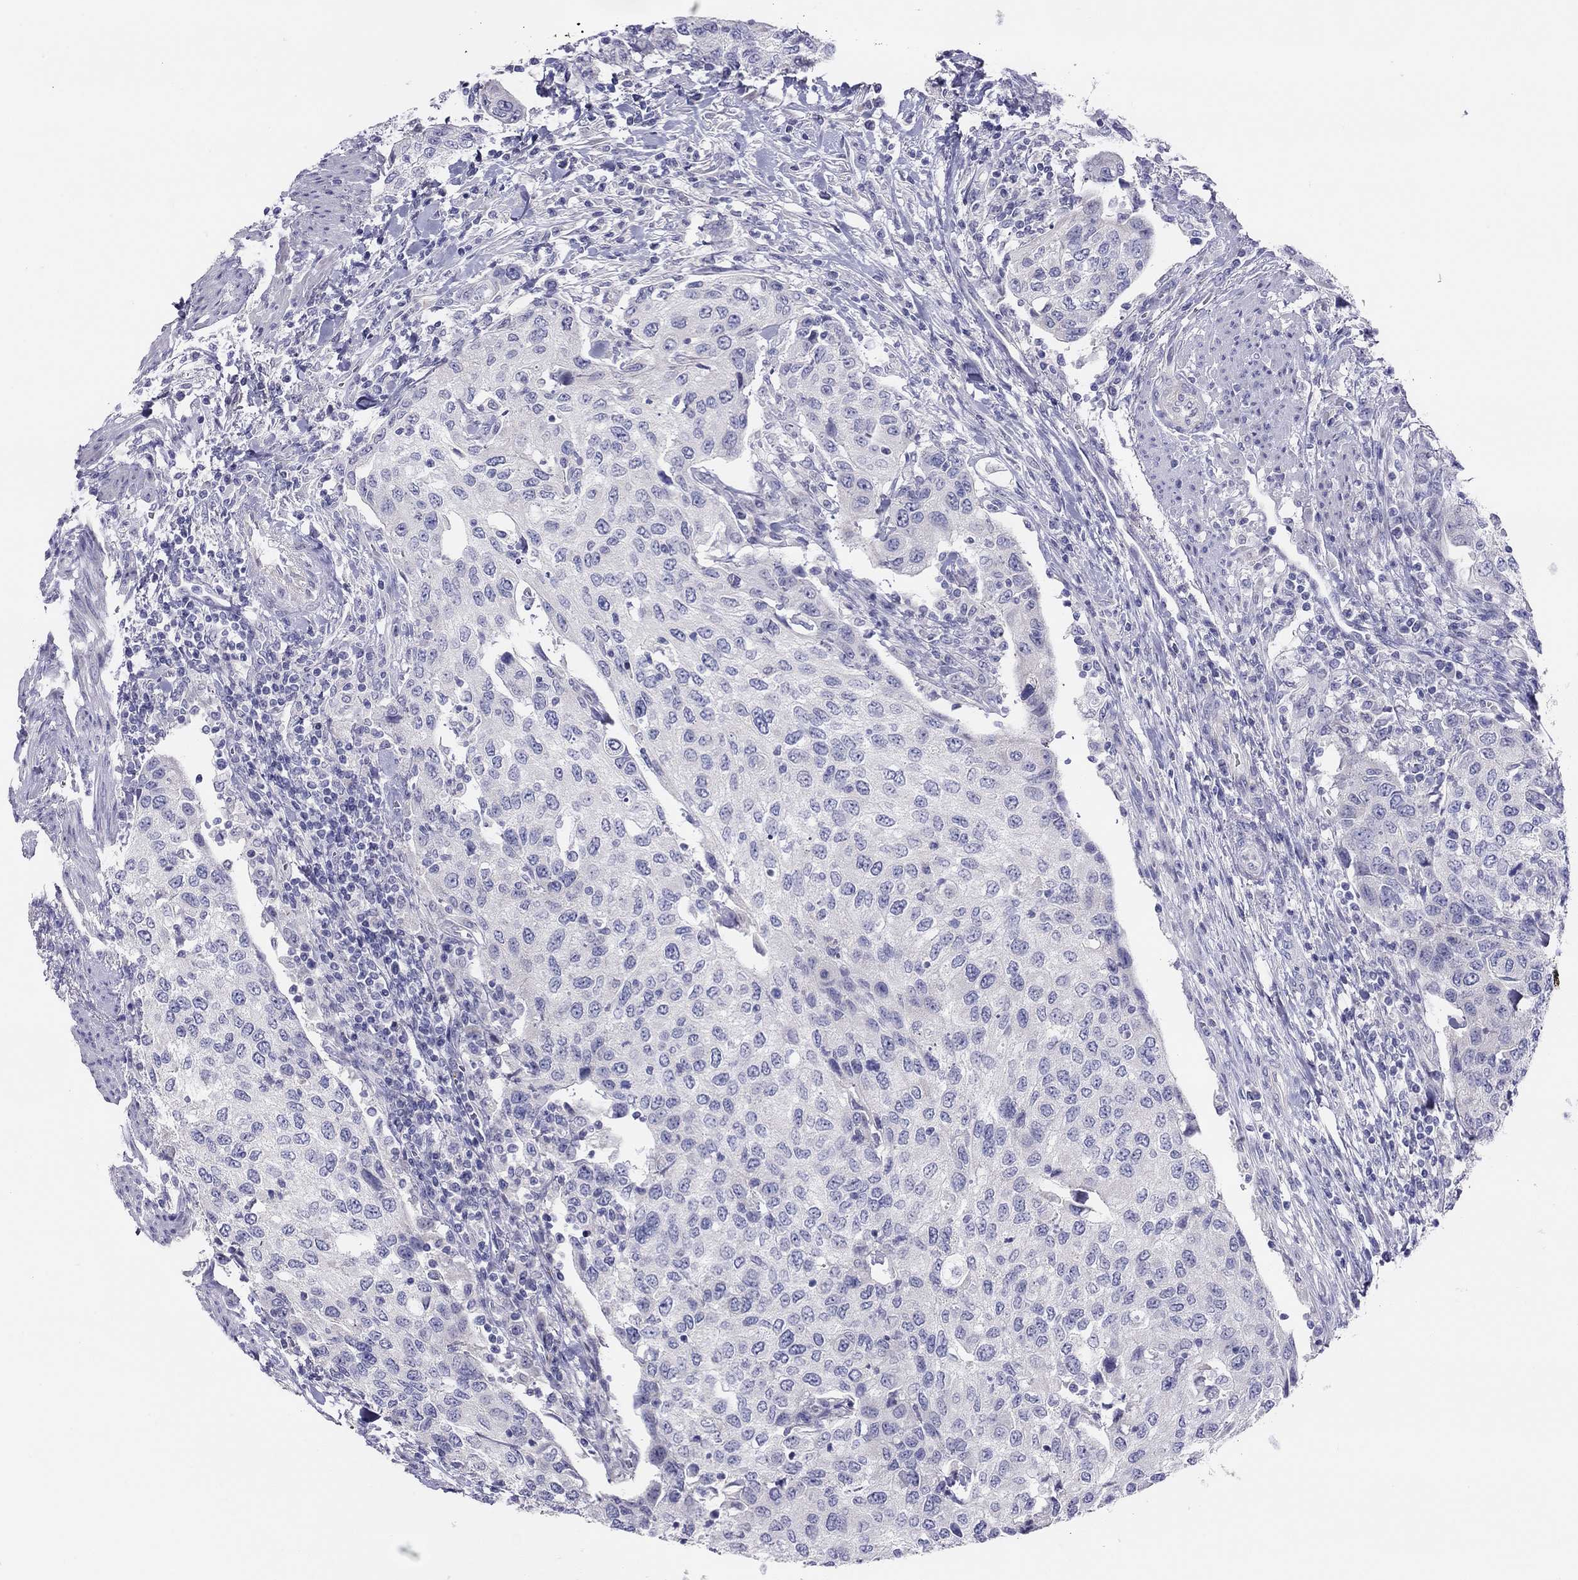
{"staining": {"intensity": "negative", "quantity": "none", "location": "none"}, "tissue": "urothelial cancer", "cell_type": "Tumor cells", "image_type": "cancer", "snomed": [{"axis": "morphology", "description": "Urothelial carcinoma, High grade"}, {"axis": "topography", "description": "Urinary bladder"}], "caption": "High power microscopy photomicrograph of an immunohistochemistry photomicrograph of urothelial carcinoma (high-grade), revealing no significant positivity in tumor cells.", "gene": "MGAT4C", "patient": {"sex": "female", "age": 78}}